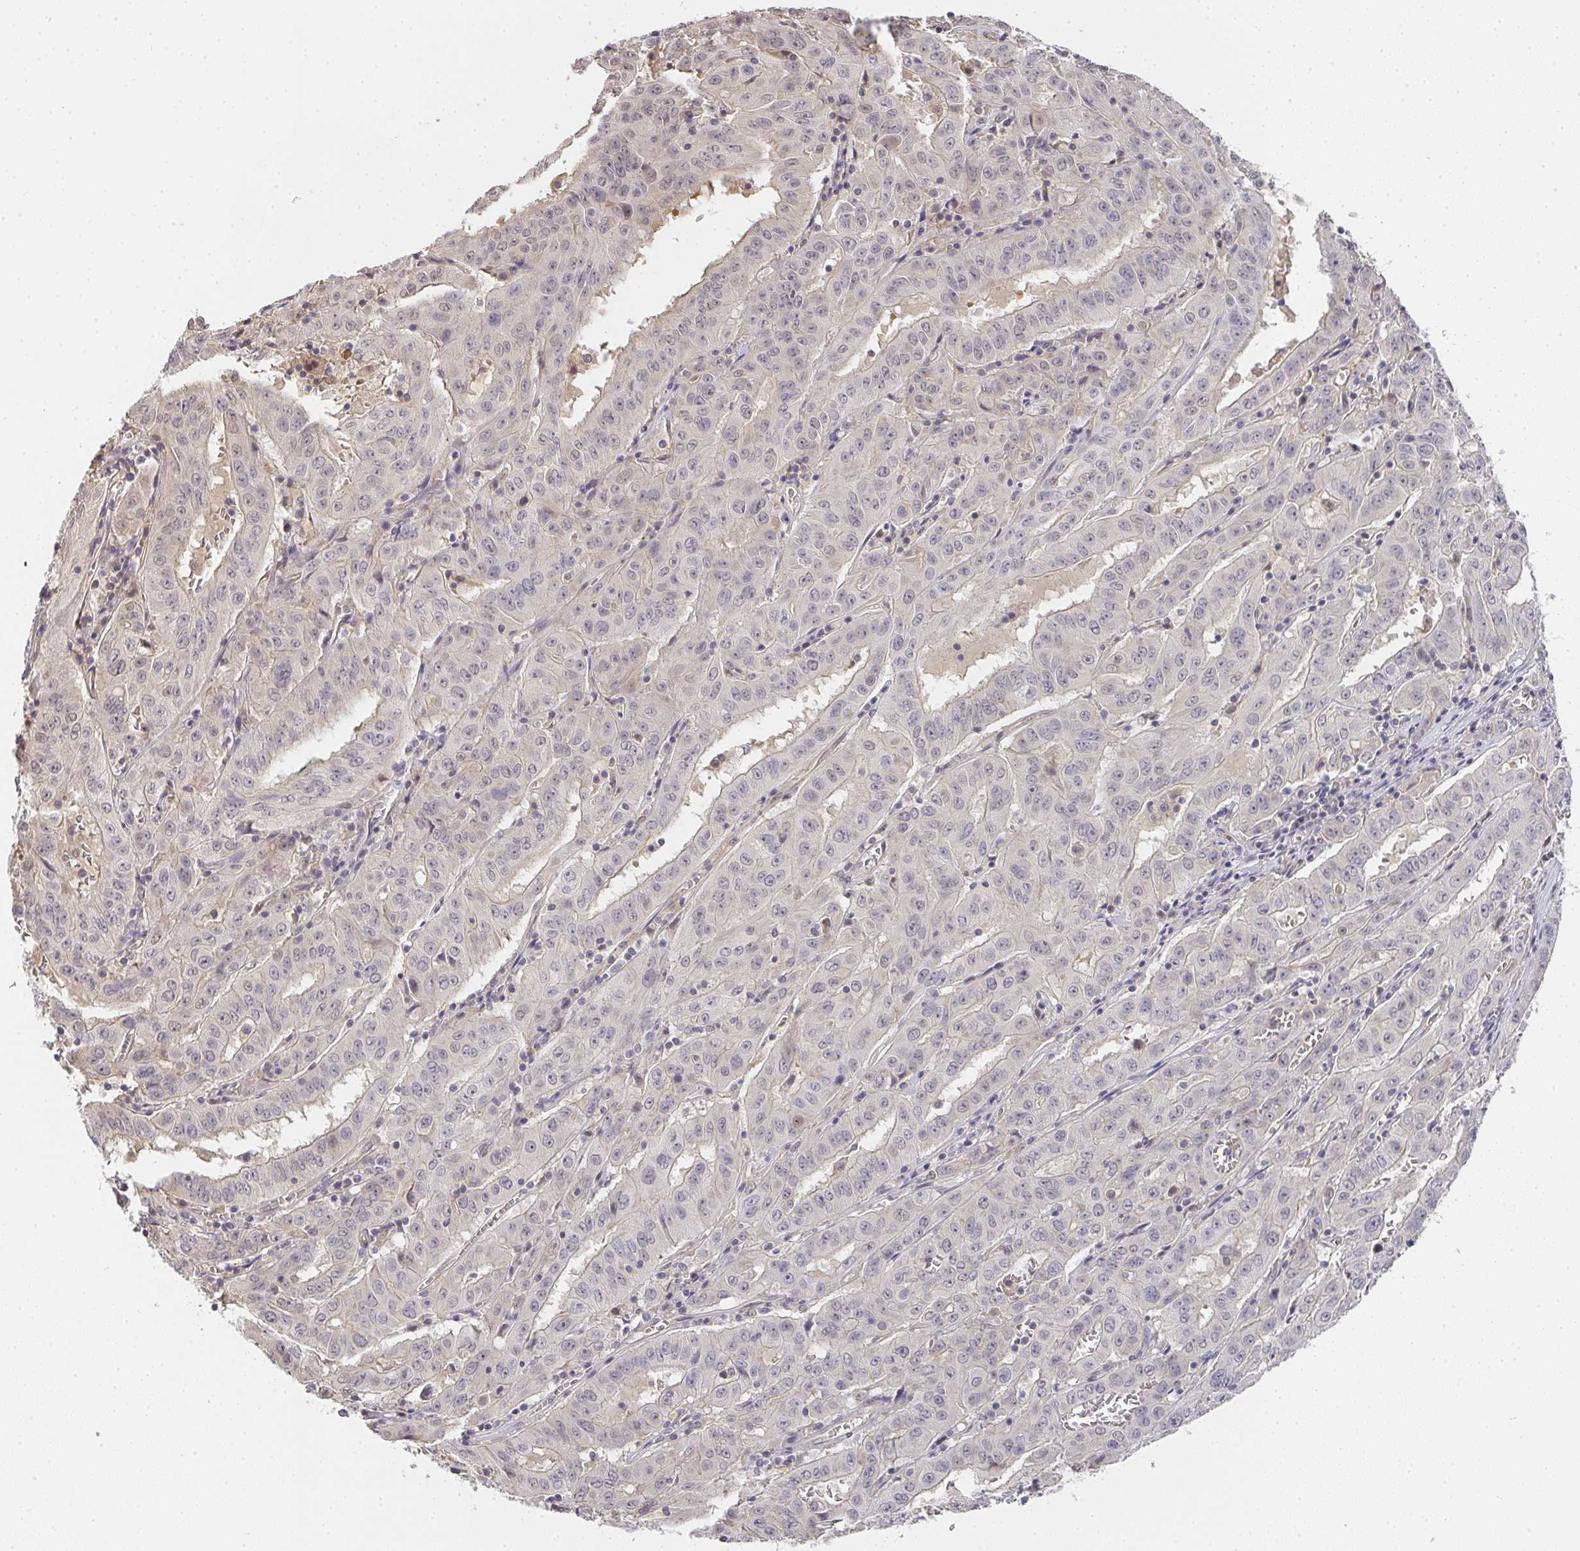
{"staining": {"intensity": "negative", "quantity": "none", "location": "none"}, "tissue": "pancreatic cancer", "cell_type": "Tumor cells", "image_type": "cancer", "snomed": [{"axis": "morphology", "description": "Adenocarcinoma, NOS"}, {"axis": "topography", "description": "Pancreas"}], "caption": "Pancreatic adenocarcinoma stained for a protein using immunohistochemistry demonstrates no staining tumor cells.", "gene": "GSDMB", "patient": {"sex": "male", "age": 63}}